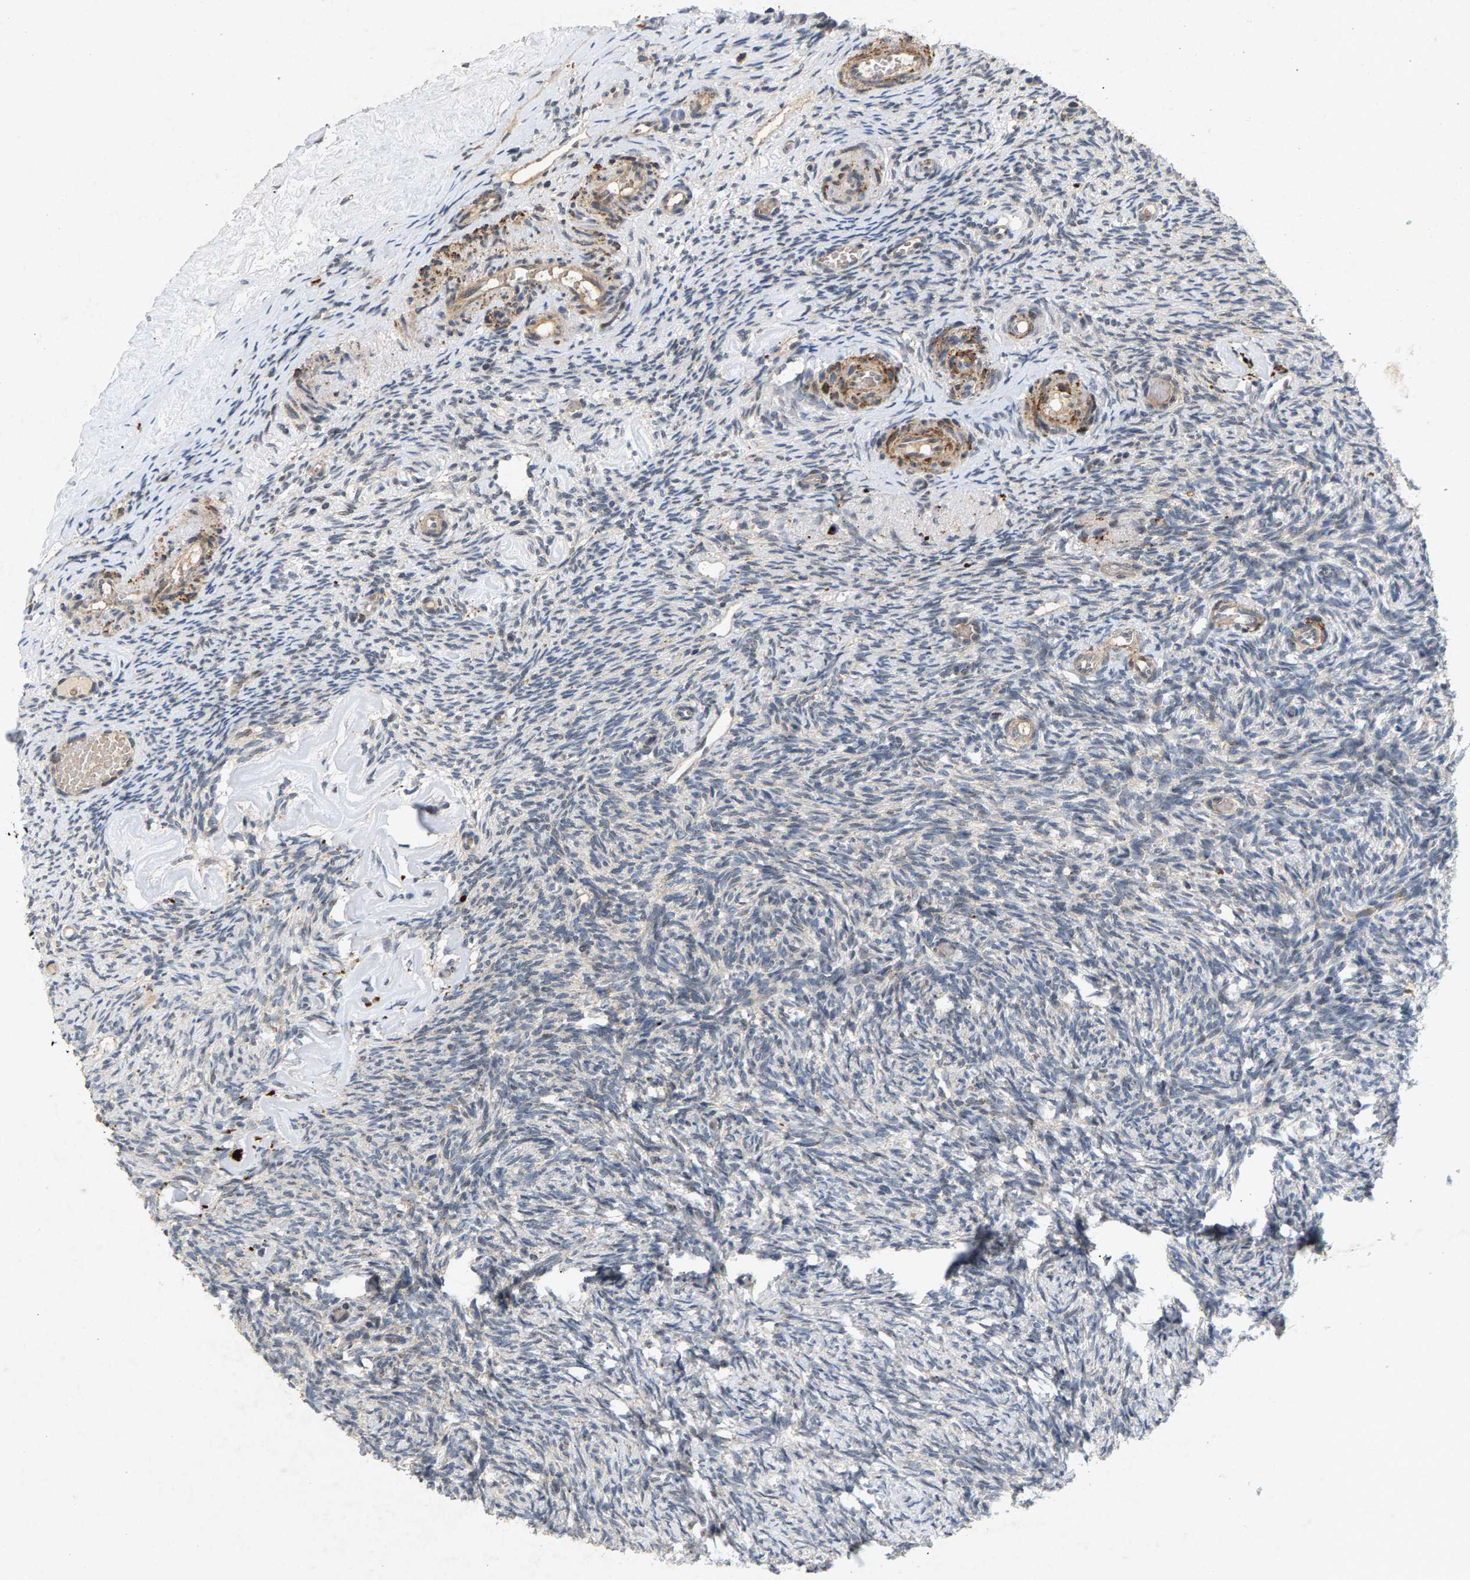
{"staining": {"intensity": "negative", "quantity": "none", "location": "none"}, "tissue": "ovary", "cell_type": "Ovarian stroma cells", "image_type": "normal", "snomed": [{"axis": "morphology", "description": "Normal tissue, NOS"}, {"axis": "topography", "description": "Ovary"}], "caption": "High magnification brightfield microscopy of normal ovary stained with DAB (3,3'-diaminobenzidine) (brown) and counterstained with hematoxylin (blue): ovarian stroma cells show no significant positivity. Brightfield microscopy of immunohistochemistry (IHC) stained with DAB (3,3'-diaminobenzidine) (brown) and hematoxylin (blue), captured at high magnification.", "gene": "ZPR1", "patient": {"sex": "female", "age": 60}}